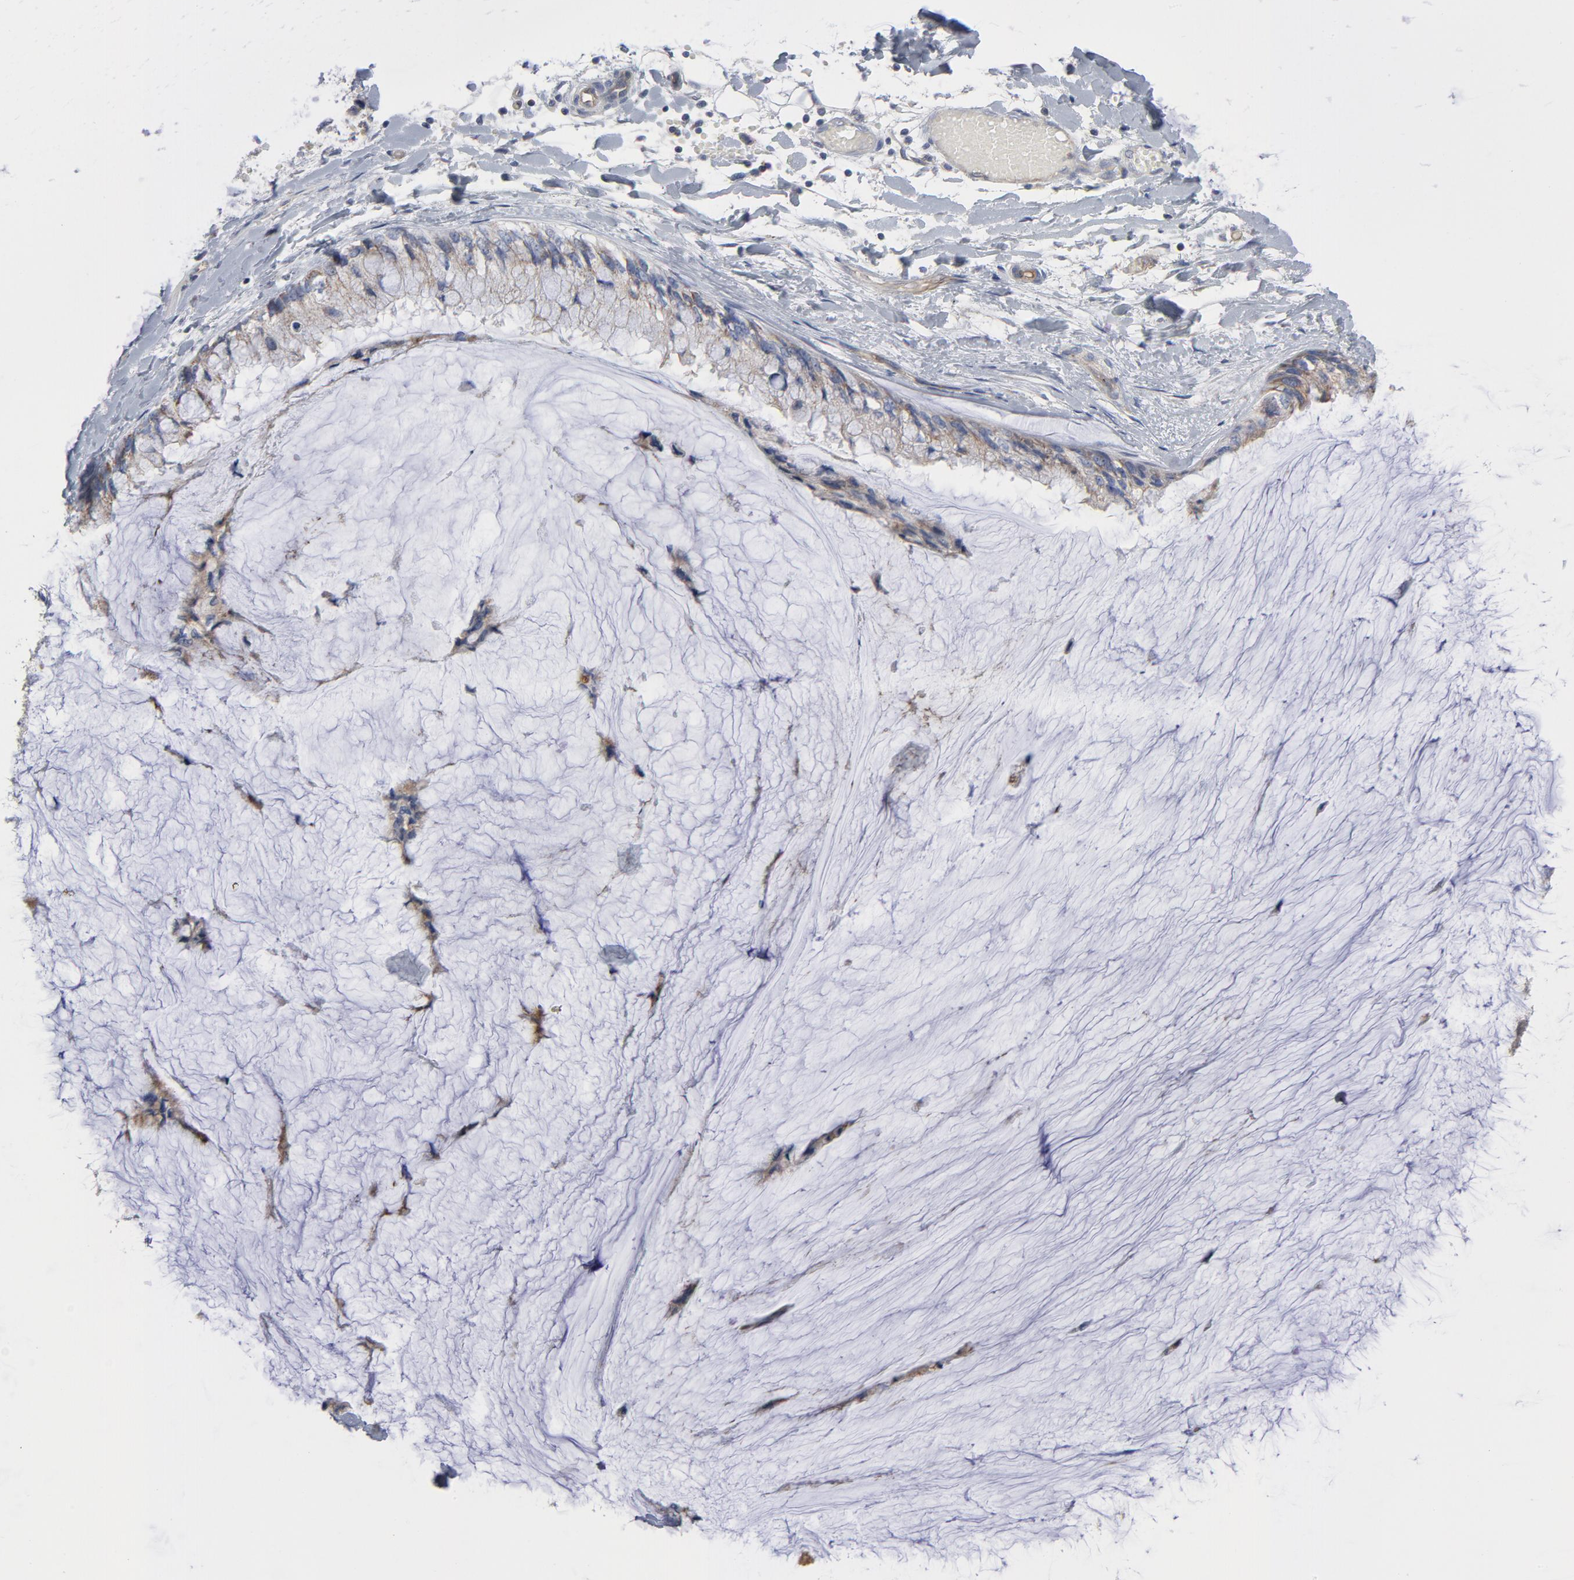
{"staining": {"intensity": "weak", "quantity": ">75%", "location": "cytoplasmic/membranous"}, "tissue": "ovarian cancer", "cell_type": "Tumor cells", "image_type": "cancer", "snomed": [{"axis": "morphology", "description": "Cystadenocarcinoma, mucinous, NOS"}, {"axis": "topography", "description": "Ovary"}], "caption": "There is low levels of weak cytoplasmic/membranous expression in tumor cells of ovarian cancer, as demonstrated by immunohistochemical staining (brown color).", "gene": "OXA1L", "patient": {"sex": "female", "age": 39}}